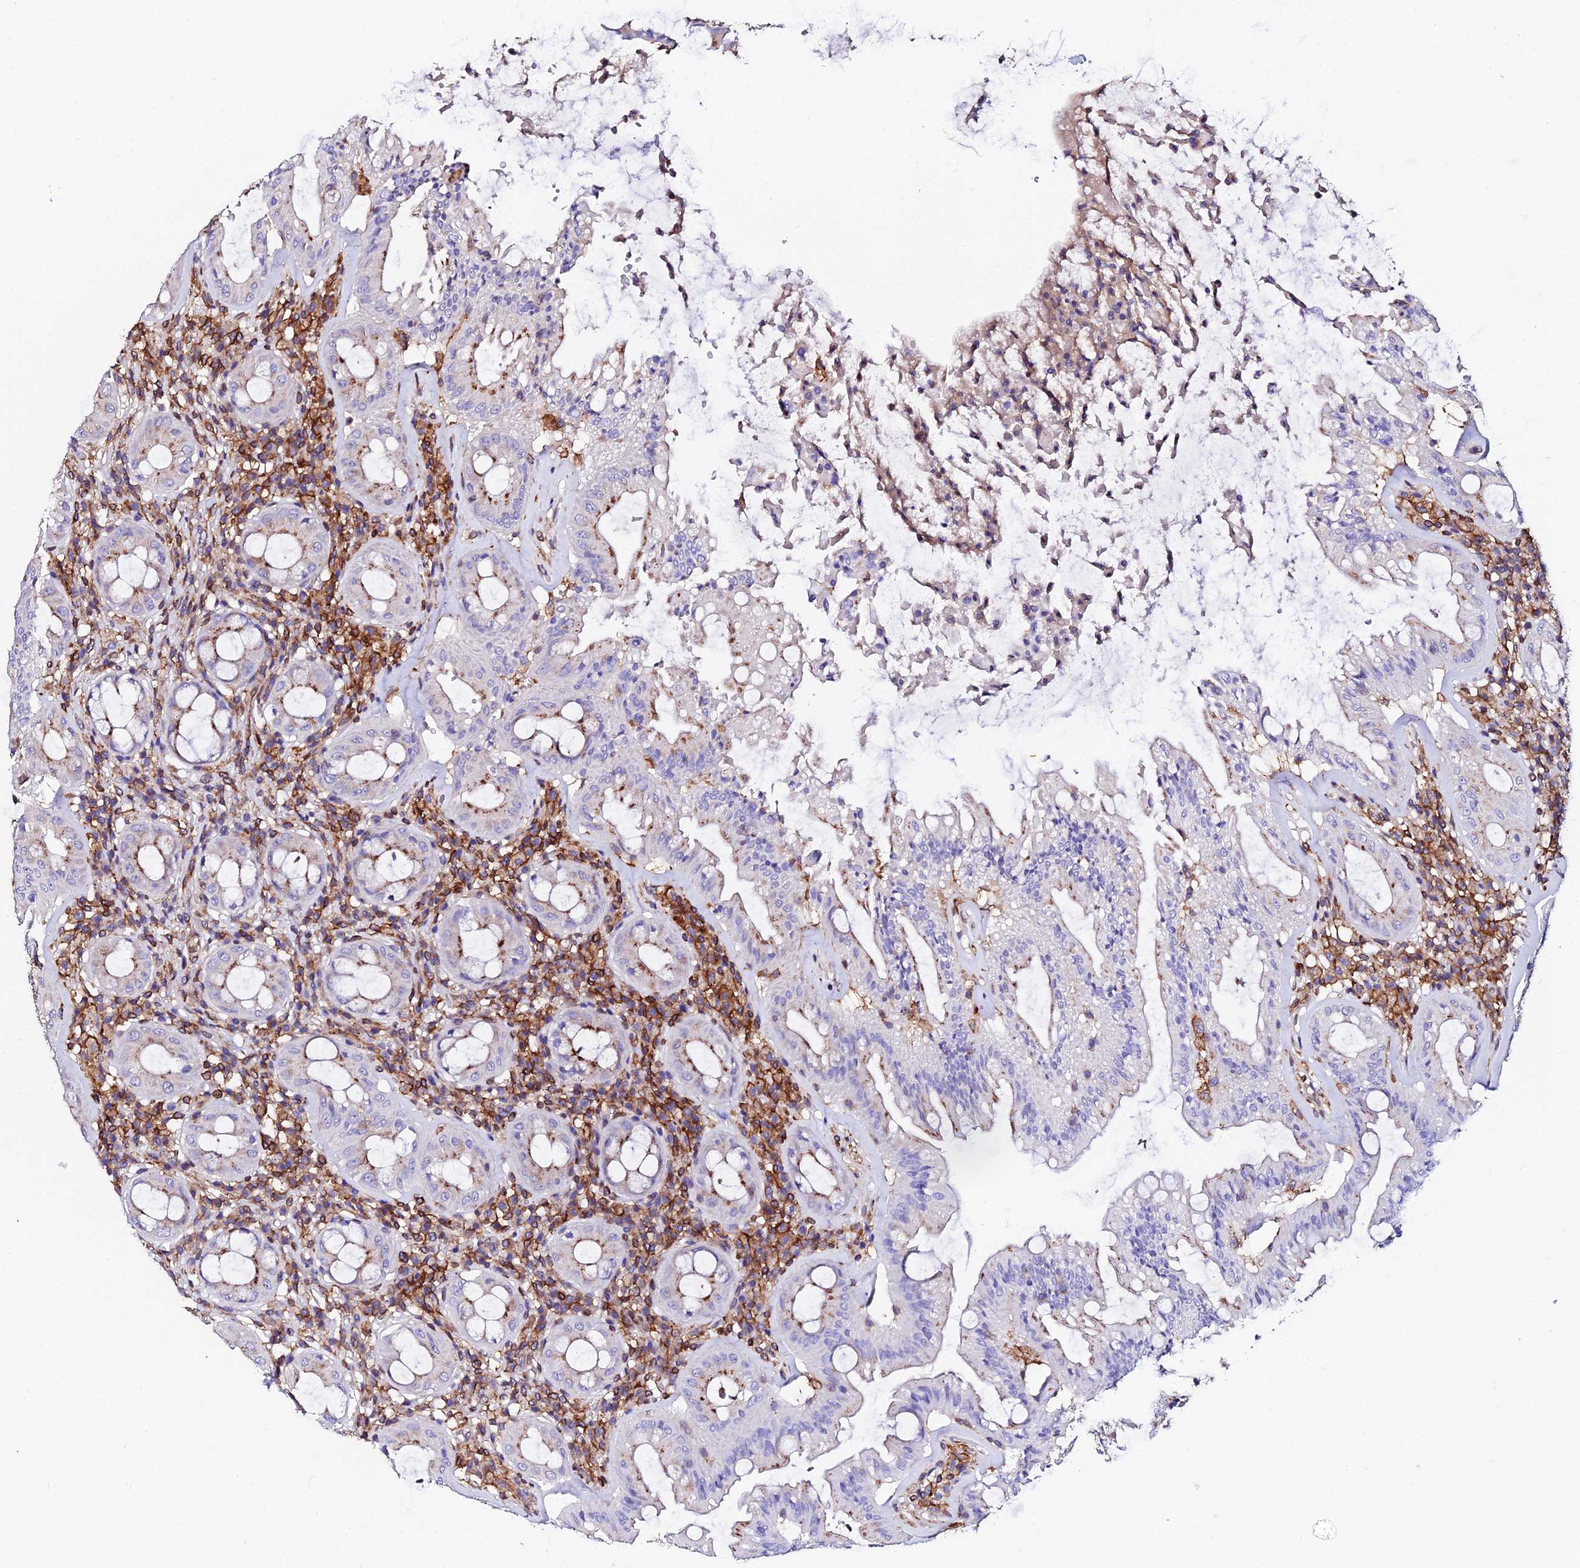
{"staining": {"intensity": "moderate", "quantity": "25%-75%", "location": "cytoplasmic/membranous"}, "tissue": "rectum", "cell_type": "Glandular cells", "image_type": "normal", "snomed": [{"axis": "morphology", "description": "Normal tissue, NOS"}, {"axis": "topography", "description": "Rectum"}], "caption": "Protein staining of normal rectum displays moderate cytoplasmic/membranous positivity in approximately 25%-75% of glandular cells. (DAB = brown stain, brightfield microscopy at high magnification).", "gene": "TRPV2", "patient": {"sex": "female", "age": 57}}